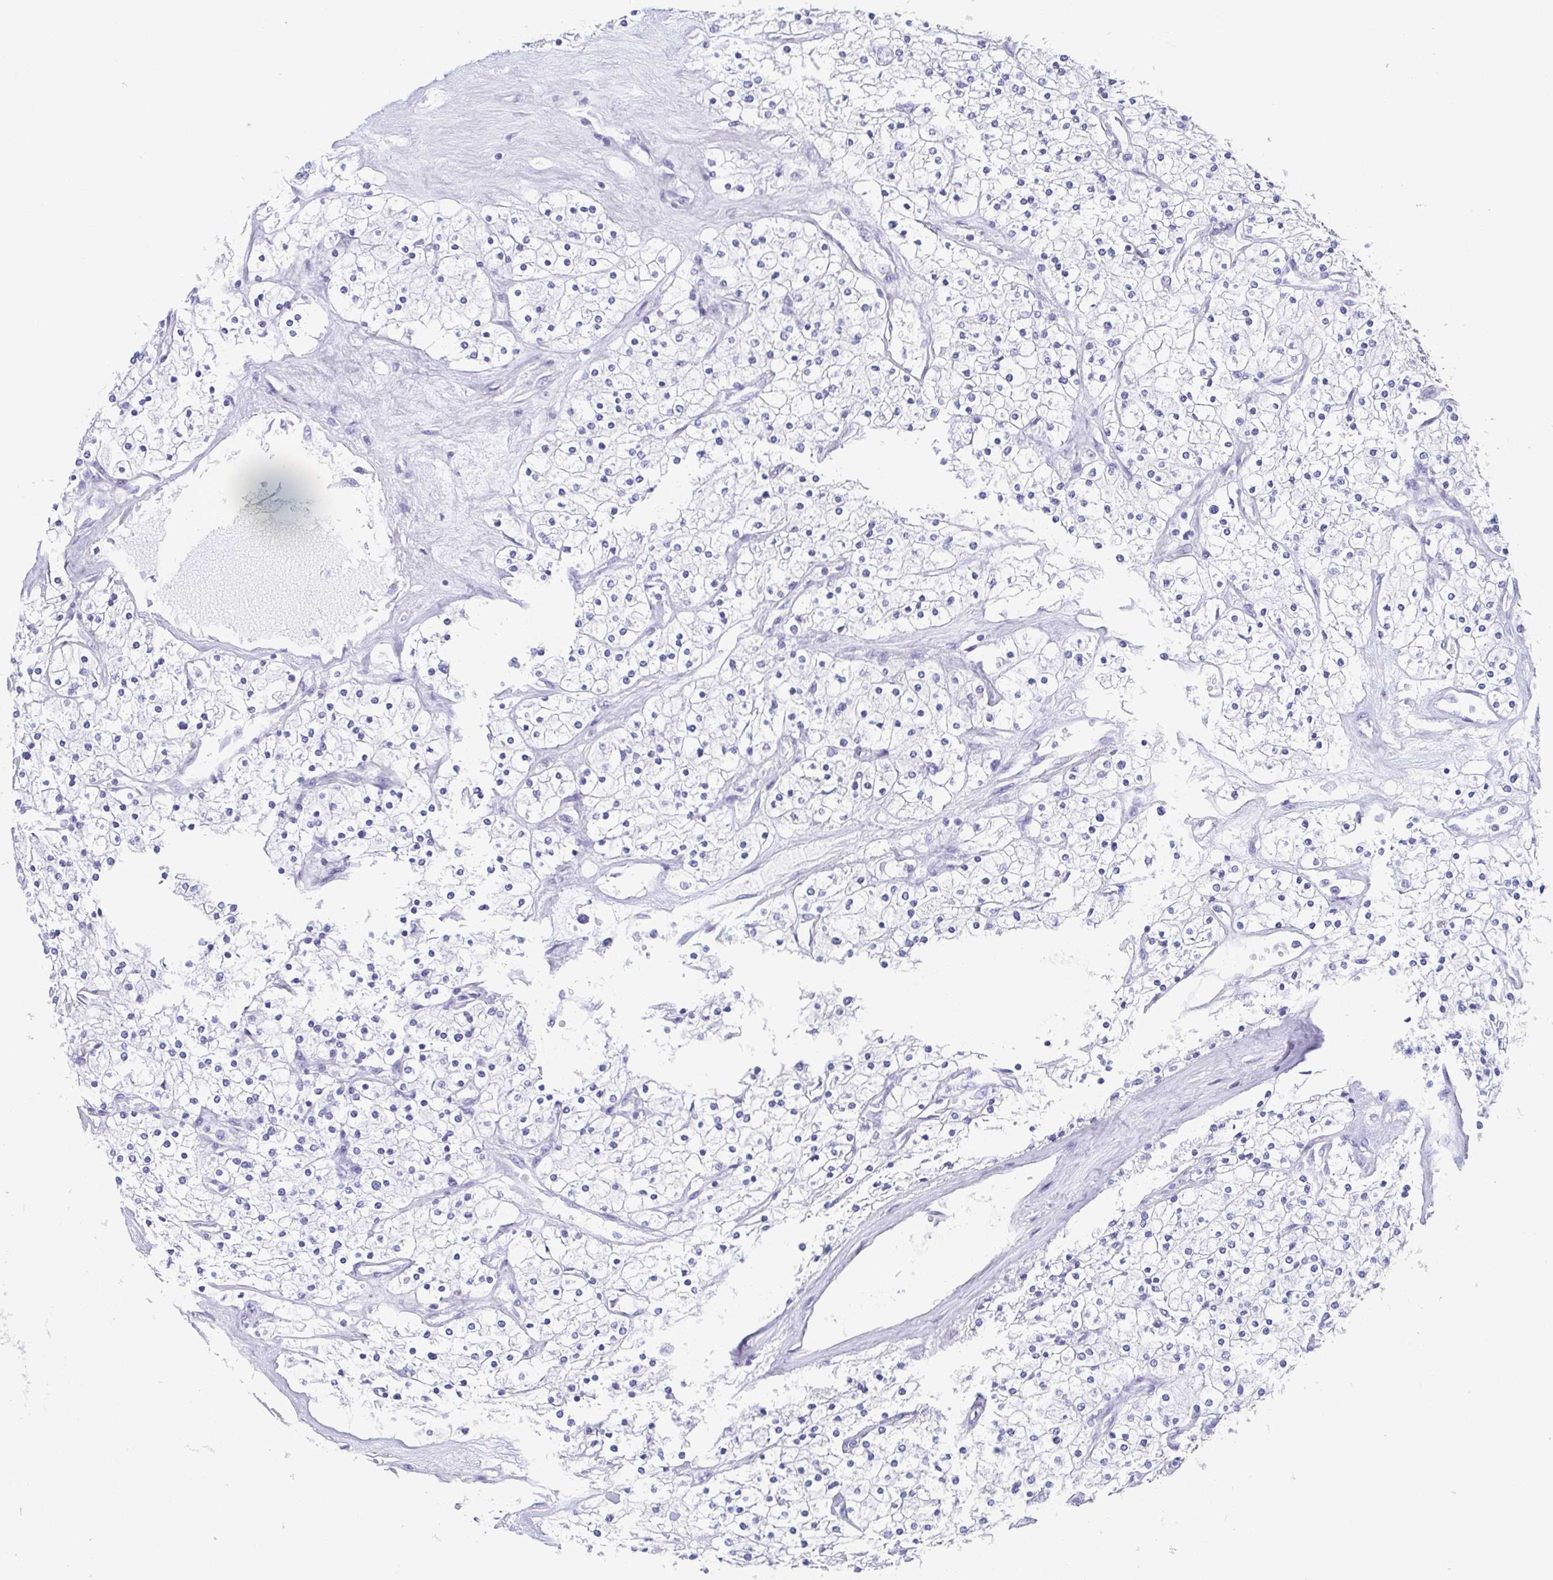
{"staining": {"intensity": "negative", "quantity": "none", "location": "none"}, "tissue": "renal cancer", "cell_type": "Tumor cells", "image_type": "cancer", "snomed": [{"axis": "morphology", "description": "Adenocarcinoma, NOS"}, {"axis": "topography", "description": "Kidney"}], "caption": "Immunohistochemical staining of human adenocarcinoma (renal) exhibits no significant positivity in tumor cells.", "gene": "SCGN", "patient": {"sex": "male", "age": 80}}